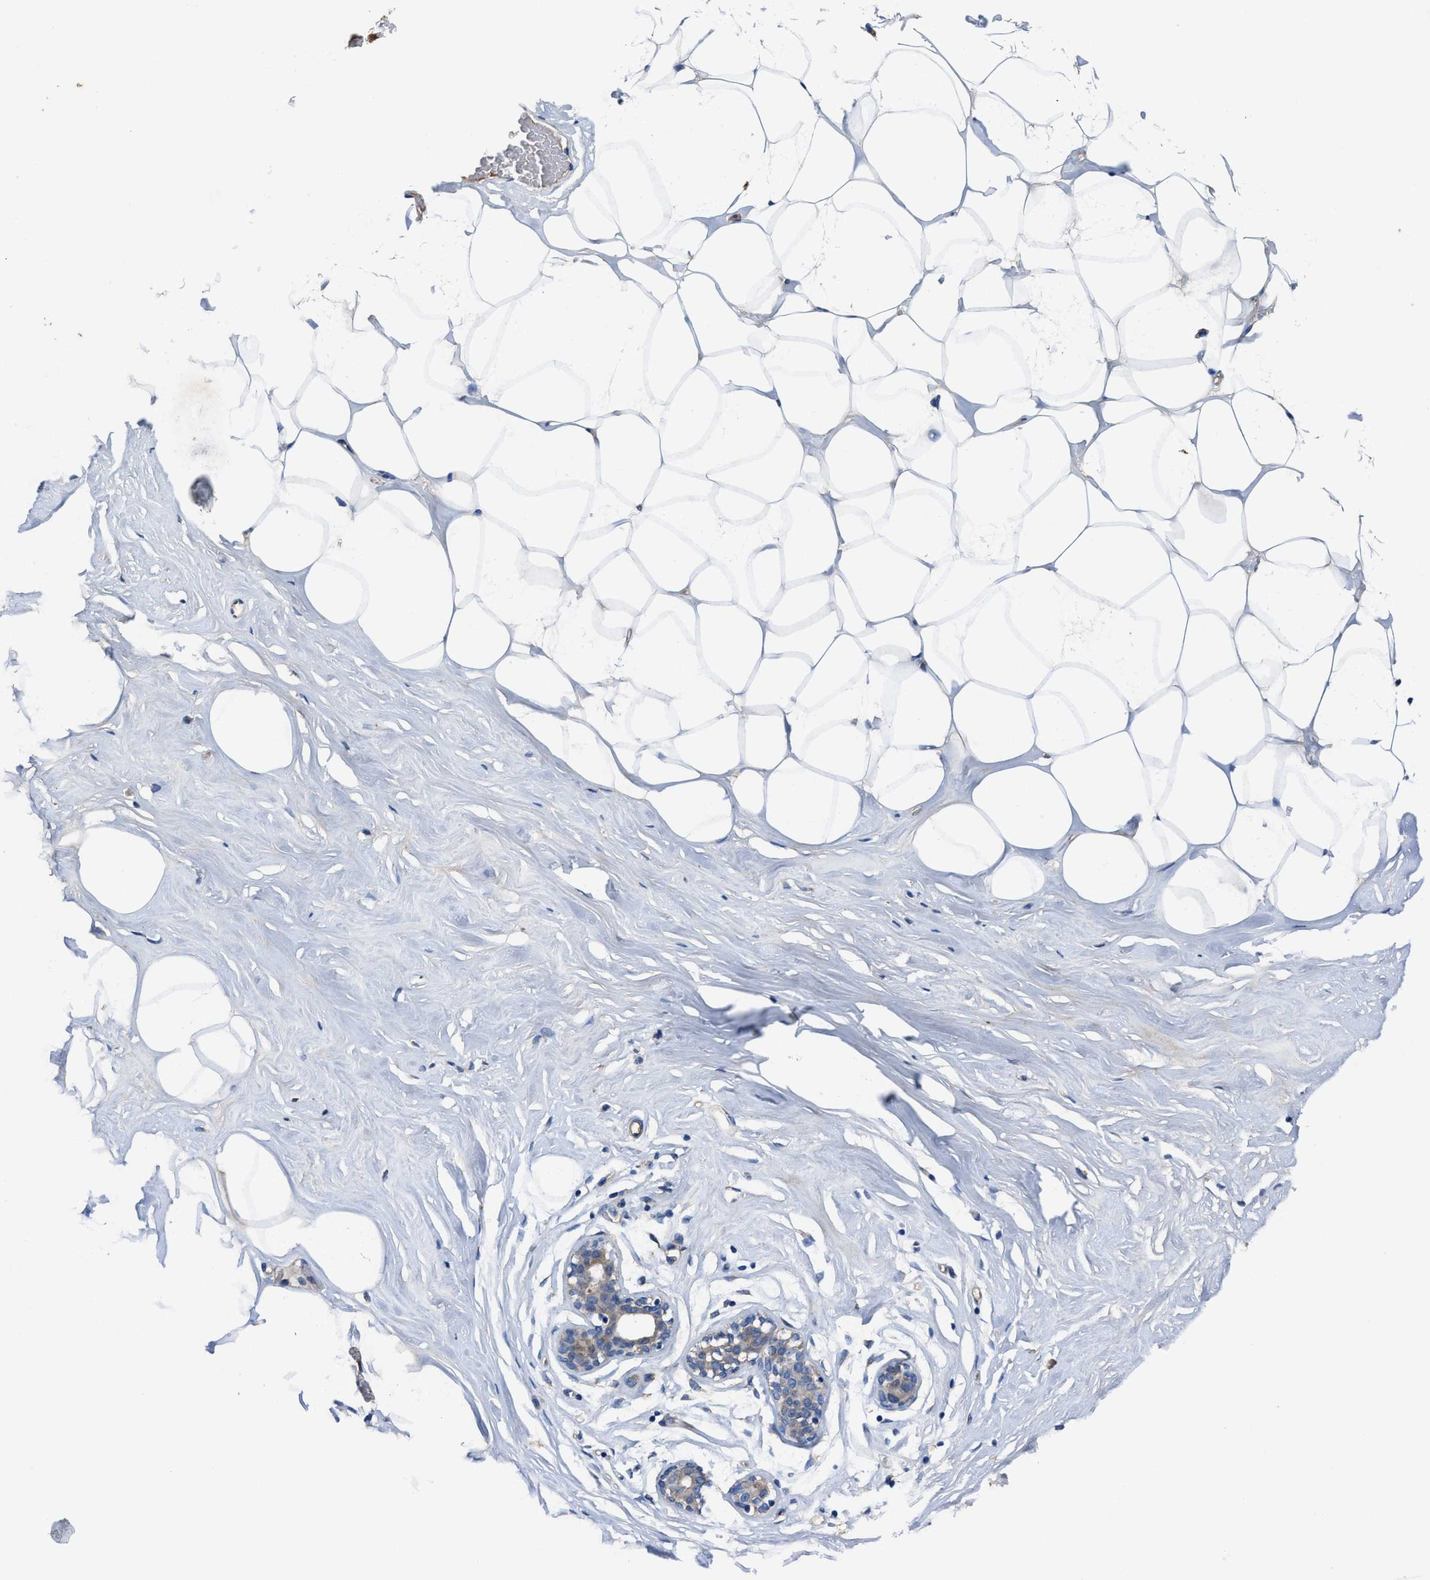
{"staining": {"intensity": "moderate", "quantity": "25%-75%", "location": "cytoplasmic/membranous"}, "tissue": "adipose tissue", "cell_type": "Adipocytes", "image_type": "normal", "snomed": [{"axis": "morphology", "description": "Normal tissue, NOS"}, {"axis": "morphology", "description": "Fibrosis, NOS"}, {"axis": "topography", "description": "Breast"}, {"axis": "topography", "description": "Adipose tissue"}], "caption": "Benign adipose tissue shows moderate cytoplasmic/membranous expression in approximately 25%-75% of adipocytes, visualized by immunohistochemistry.", "gene": "IDNK", "patient": {"sex": "female", "age": 39}}